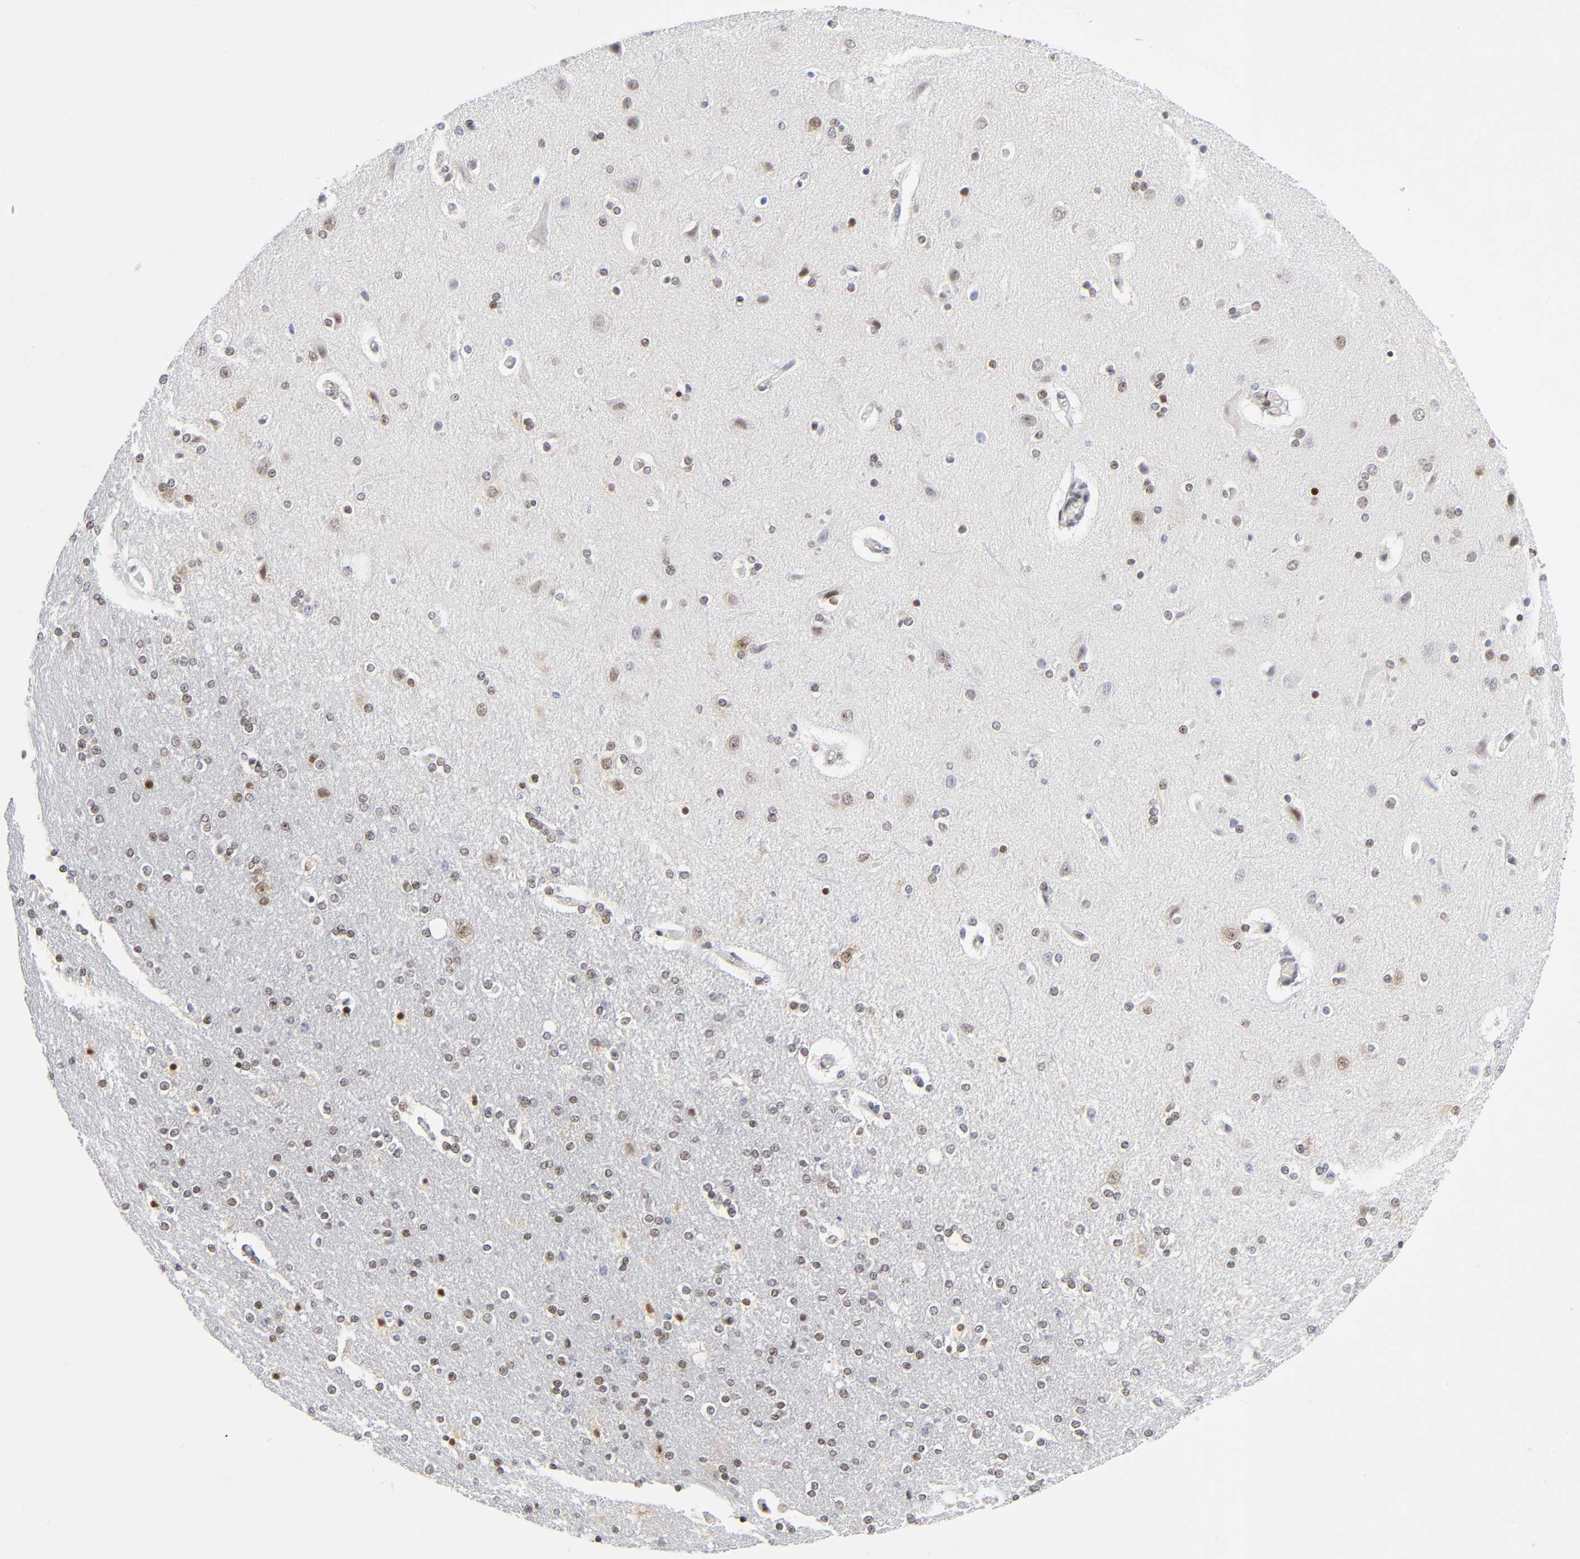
{"staining": {"intensity": "weak", "quantity": ">75%", "location": "nuclear"}, "tissue": "cerebral cortex", "cell_type": "Endothelial cells", "image_type": "normal", "snomed": [{"axis": "morphology", "description": "Normal tissue, NOS"}, {"axis": "topography", "description": "Cerebral cortex"}], "caption": "This image shows immunohistochemistry staining of normal human cerebral cortex, with low weak nuclear staining in approximately >75% of endothelial cells.", "gene": "NFIC", "patient": {"sex": "female", "age": 54}}